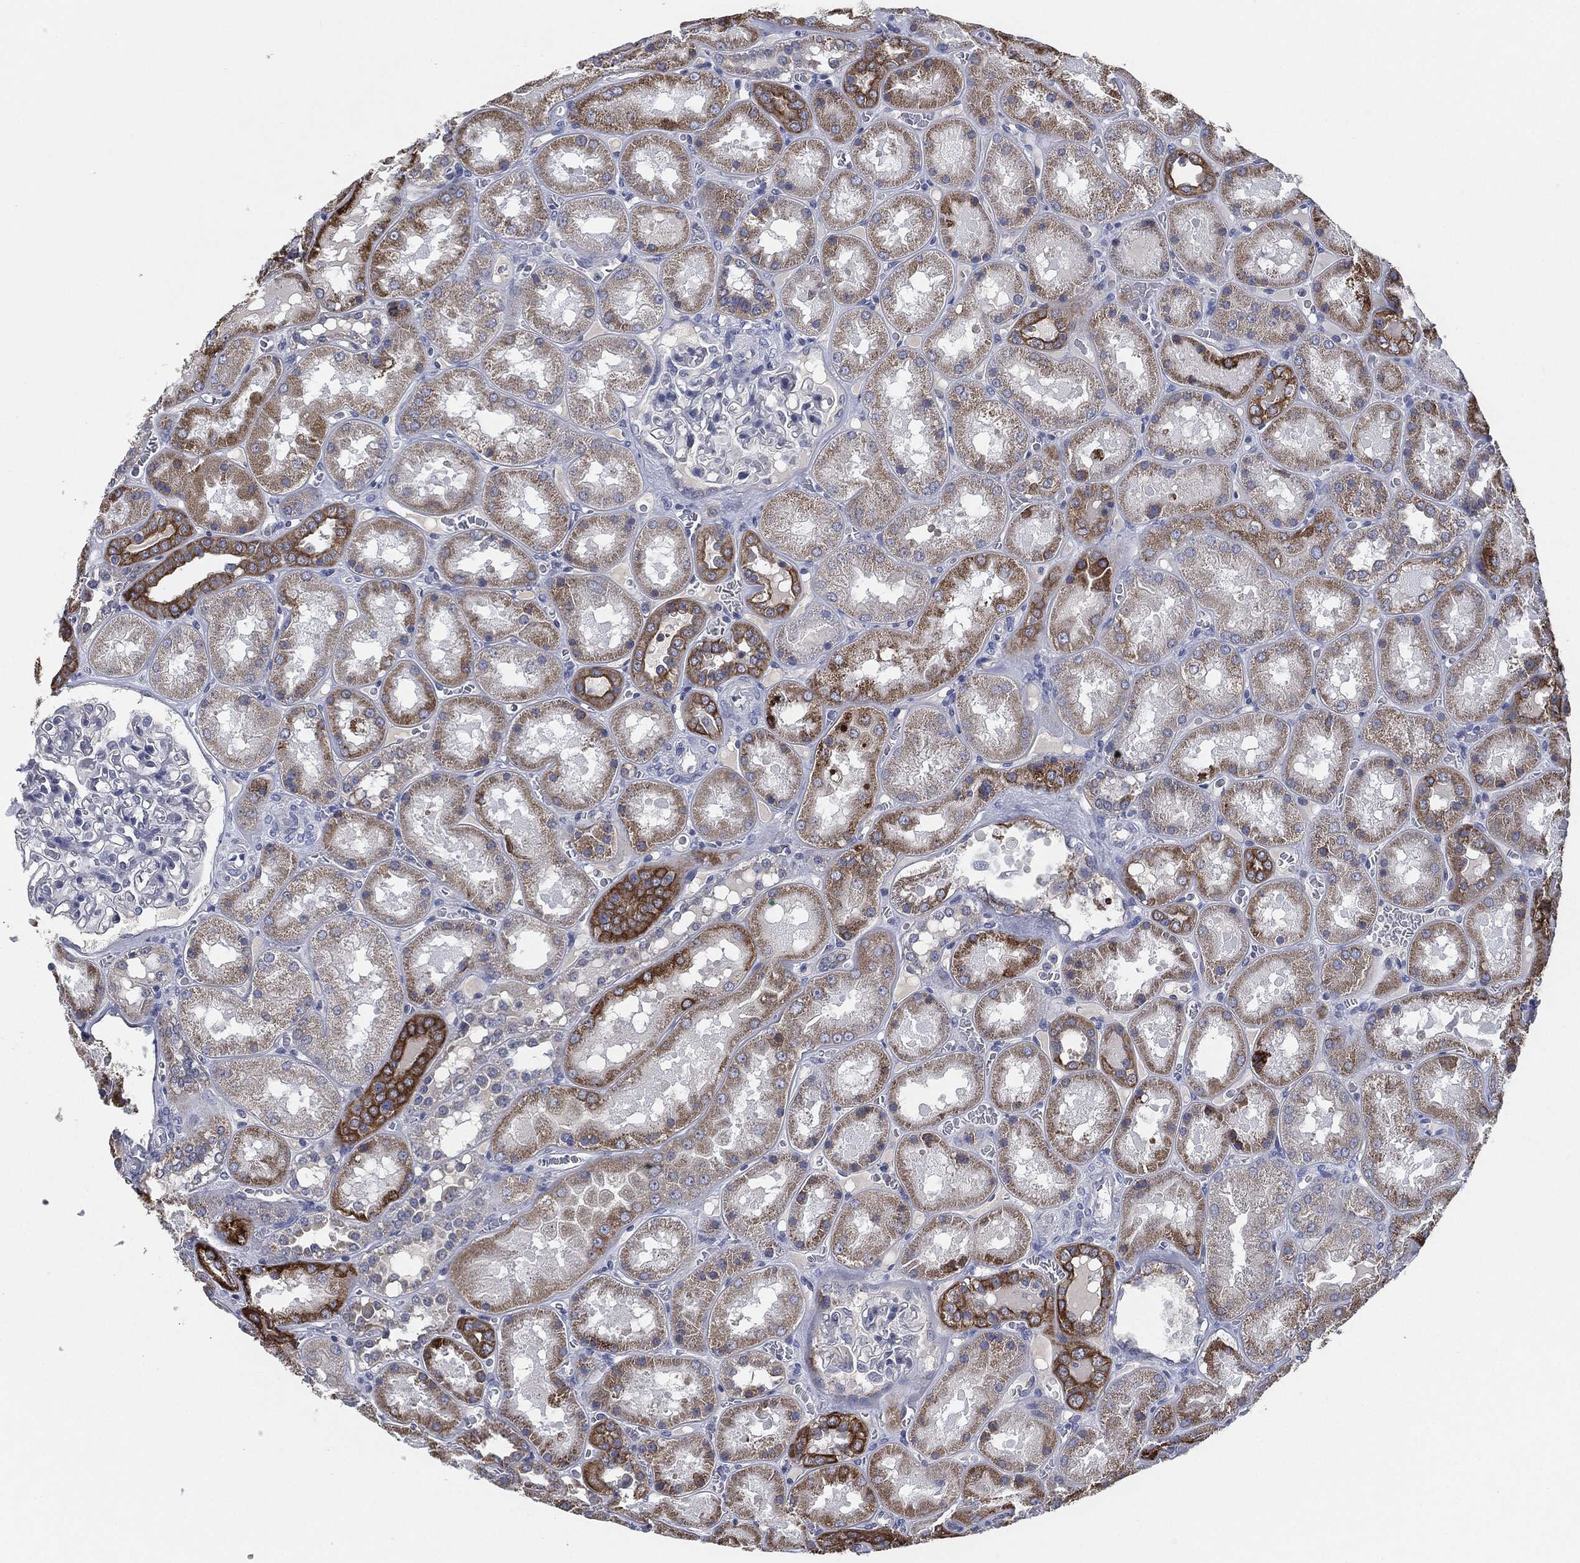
{"staining": {"intensity": "negative", "quantity": "none", "location": "none"}, "tissue": "kidney", "cell_type": "Cells in glomeruli", "image_type": "normal", "snomed": [{"axis": "morphology", "description": "Normal tissue, NOS"}, {"axis": "topography", "description": "Kidney"}], "caption": "This is a micrograph of IHC staining of unremarkable kidney, which shows no positivity in cells in glomeruli. The staining is performed using DAB brown chromogen with nuclei counter-stained in using hematoxylin.", "gene": "SHROOM2", "patient": {"sex": "male", "age": 73}}